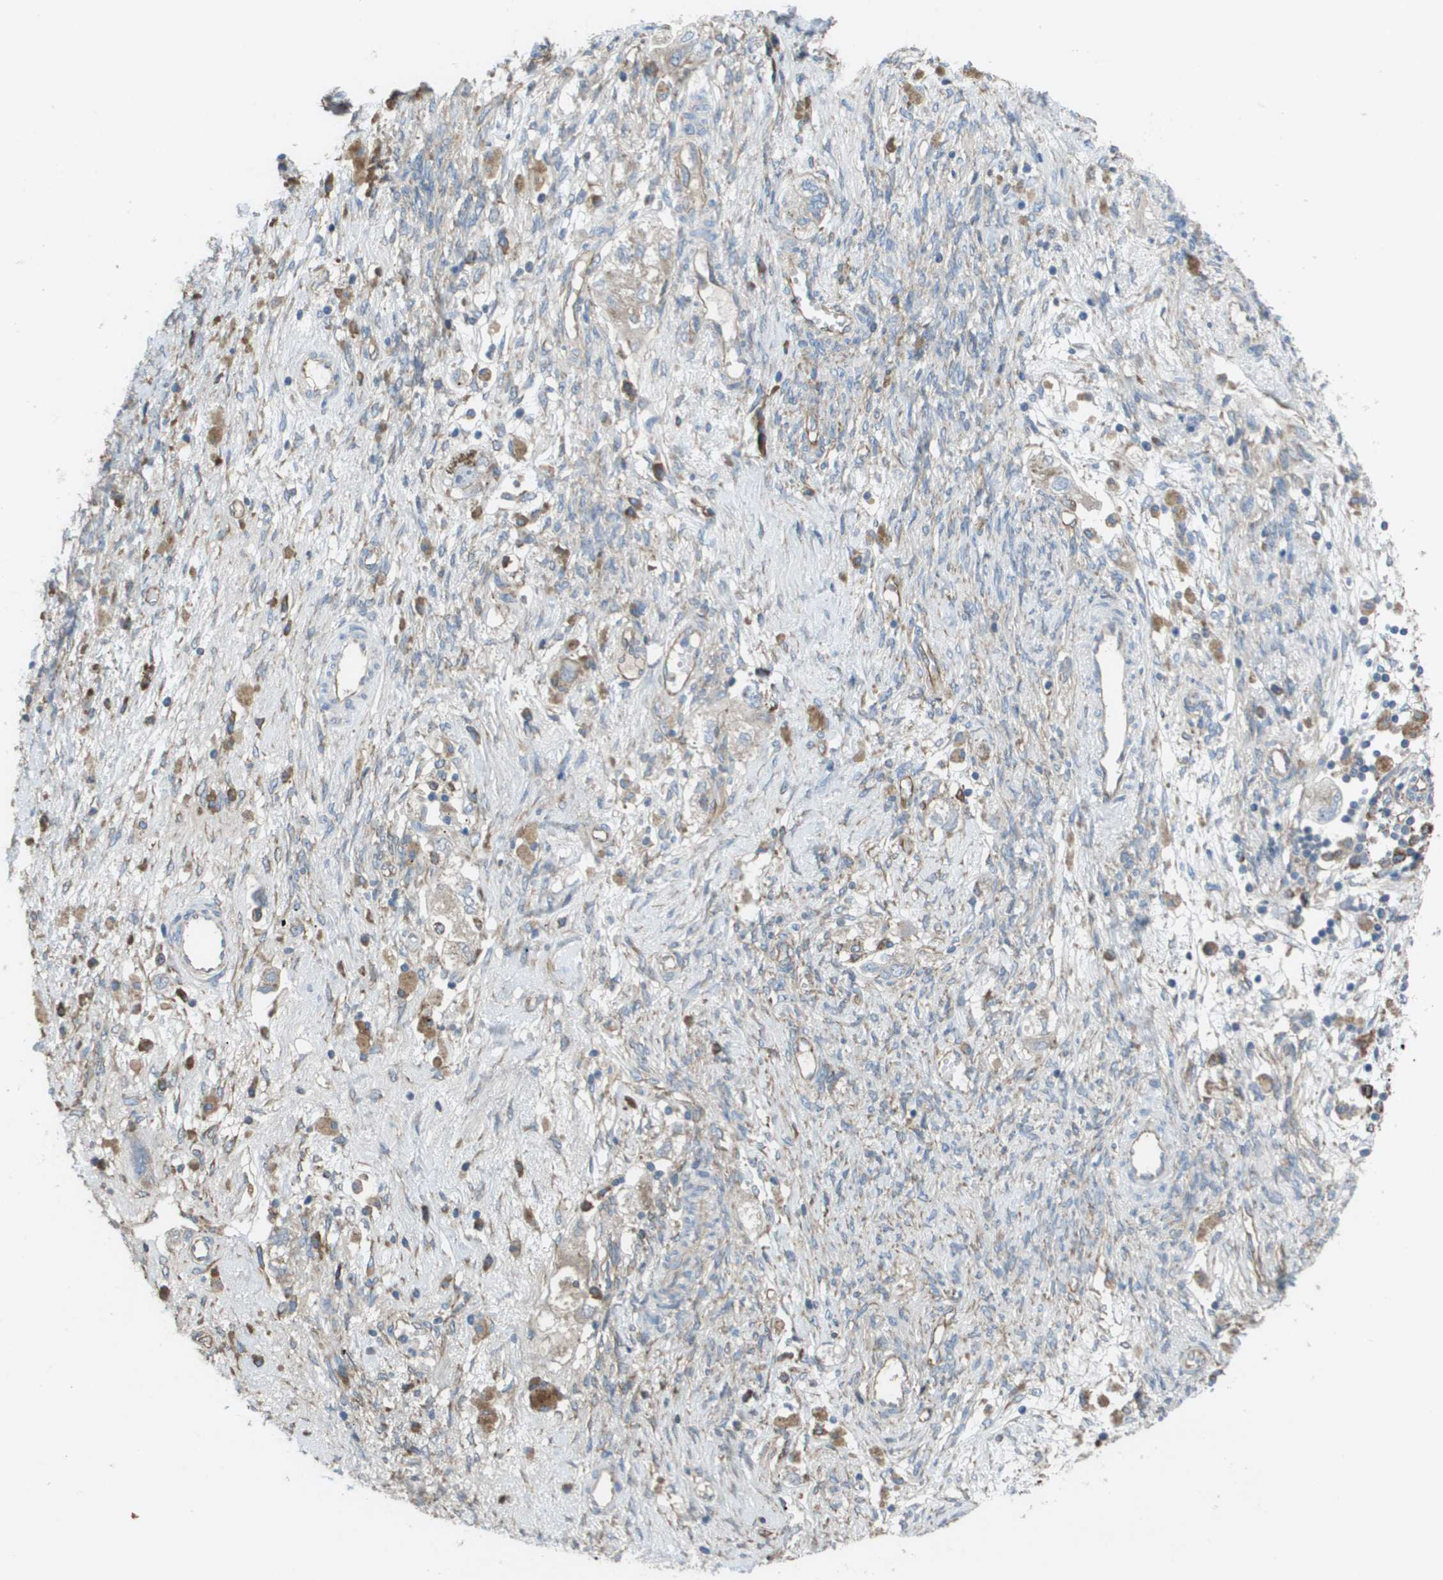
{"staining": {"intensity": "weak", "quantity": "<25%", "location": "cytoplasmic/membranous"}, "tissue": "ovarian cancer", "cell_type": "Tumor cells", "image_type": "cancer", "snomed": [{"axis": "morphology", "description": "Carcinoma, NOS"}, {"axis": "morphology", "description": "Cystadenocarcinoma, serous, NOS"}, {"axis": "topography", "description": "Ovary"}], "caption": "Immunohistochemical staining of human ovarian cancer (serous cystadenocarcinoma) reveals no significant expression in tumor cells.", "gene": "CLCN2", "patient": {"sex": "female", "age": 69}}